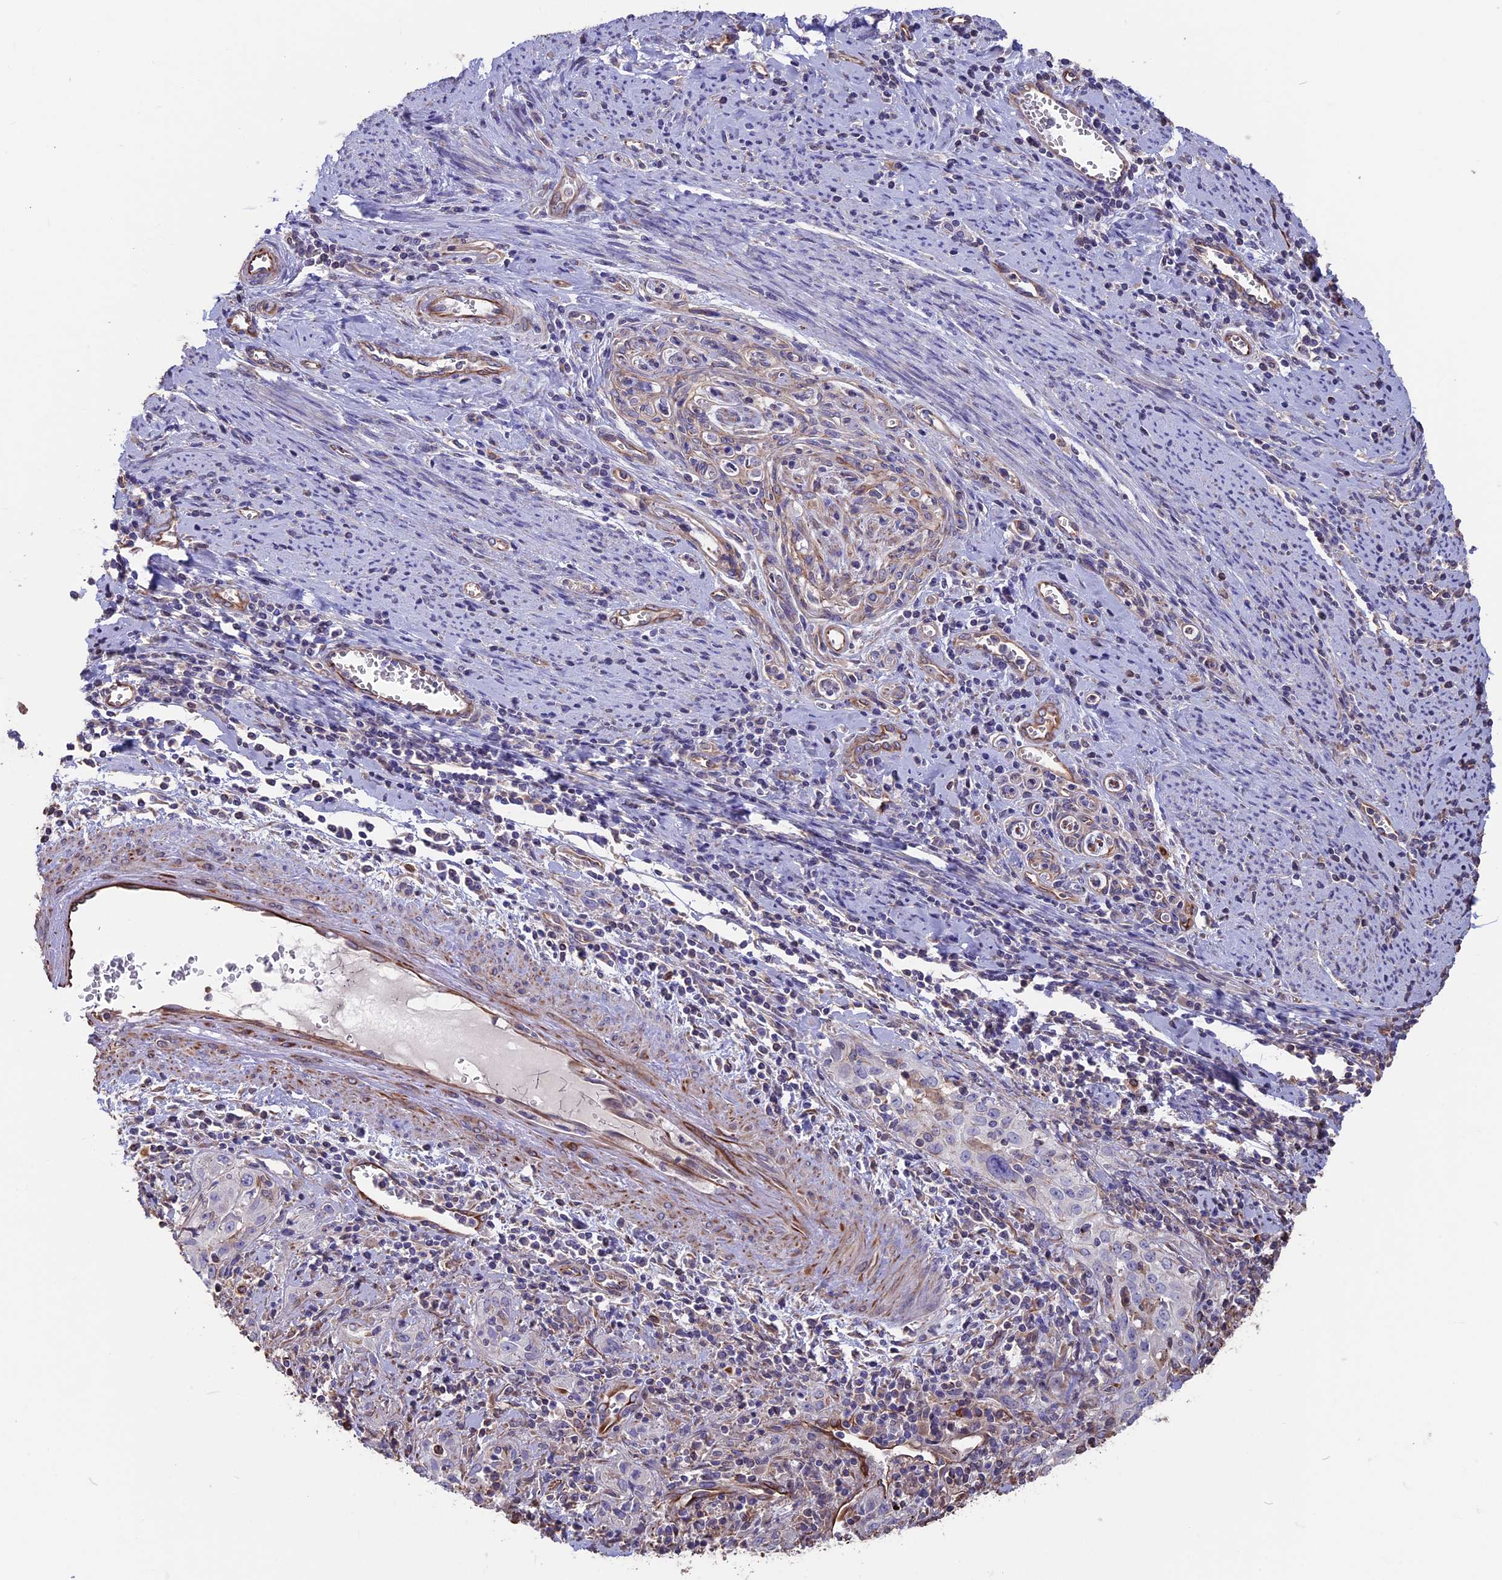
{"staining": {"intensity": "negative", "quantity": "none", "location": "none"}, "tissue": "cervical cancer", "cell_type": "Tumor cells", "image_type": "cancer", "snomed": [{"axis": "morphology", "description": "Squamous cell carcinoma, NOS"}, {"axis": "topography", "description": "Cervix"}], "caption": "Tumor cells show no significant staining in cervical cancer (squamous cell carcinoma). (Immunohistochemistry (ihc), brightfield microscopy, high magnification).", "gene": "SEH1L", "patient": {"sex": "female", "age": 57}}